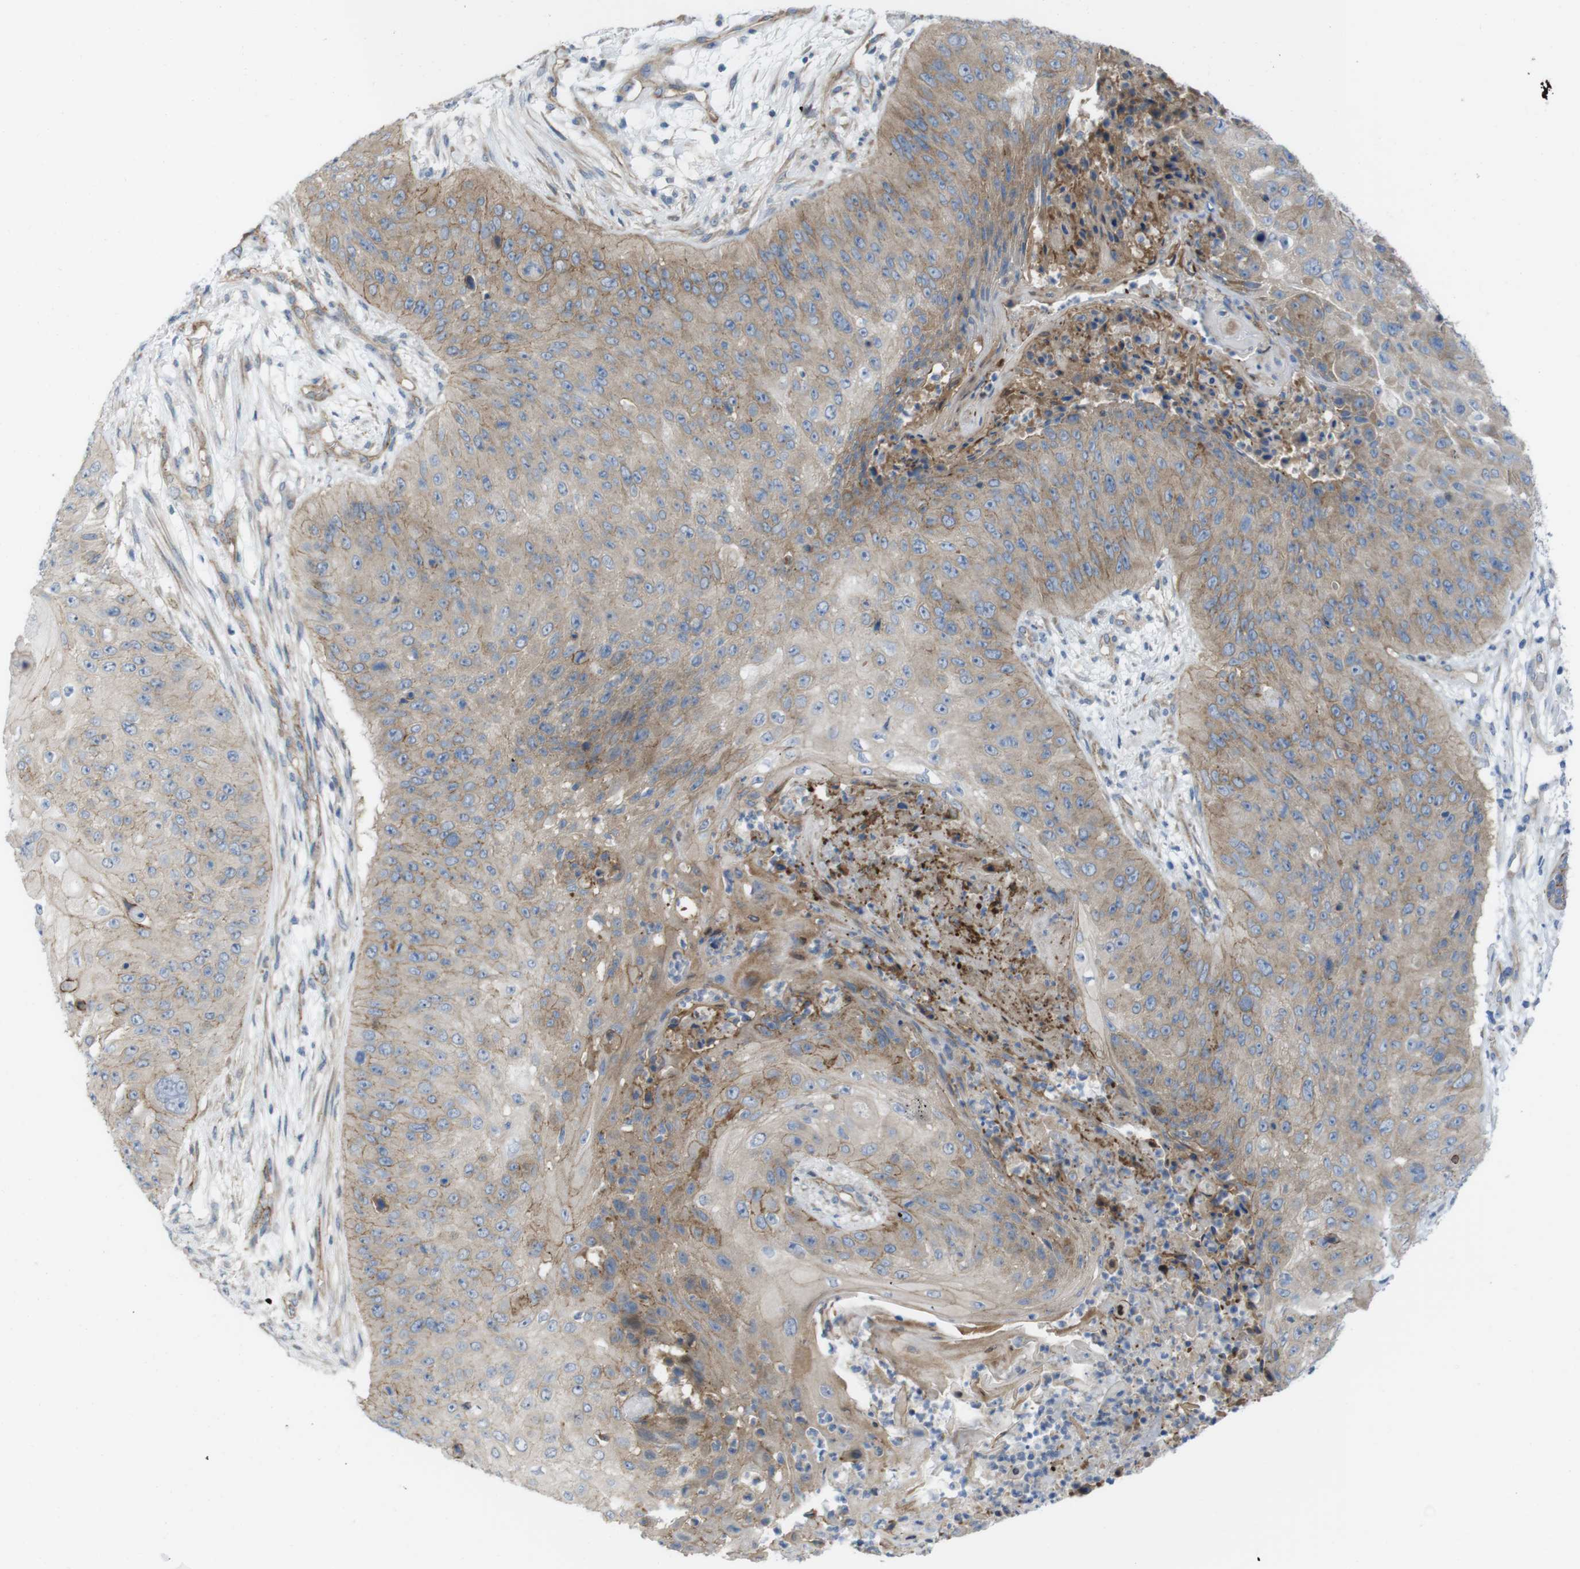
{"staining": {"intensity": "moderate", "quantity": "25%-75%", "location": "cytoplasmic/membranous"}, "tissue": "skin cancer", "cell_type": "Tumor cells", "image_type": "cancer", "snomed": [{"axis": "morphology", "description": "Squamous cell carcinoma, NOS"}, {"axis": "topography", "description": "Skin"}], "caption": "Protein staining by immunohistochemistry demonstrates moderate cytoplasmic/membranous positivity in about 25%-75% of tumor cells in skin cancer (squamous cell carcinoma).", "gene": "PREX2", "patient": {"sex": "female", "age": 80}}